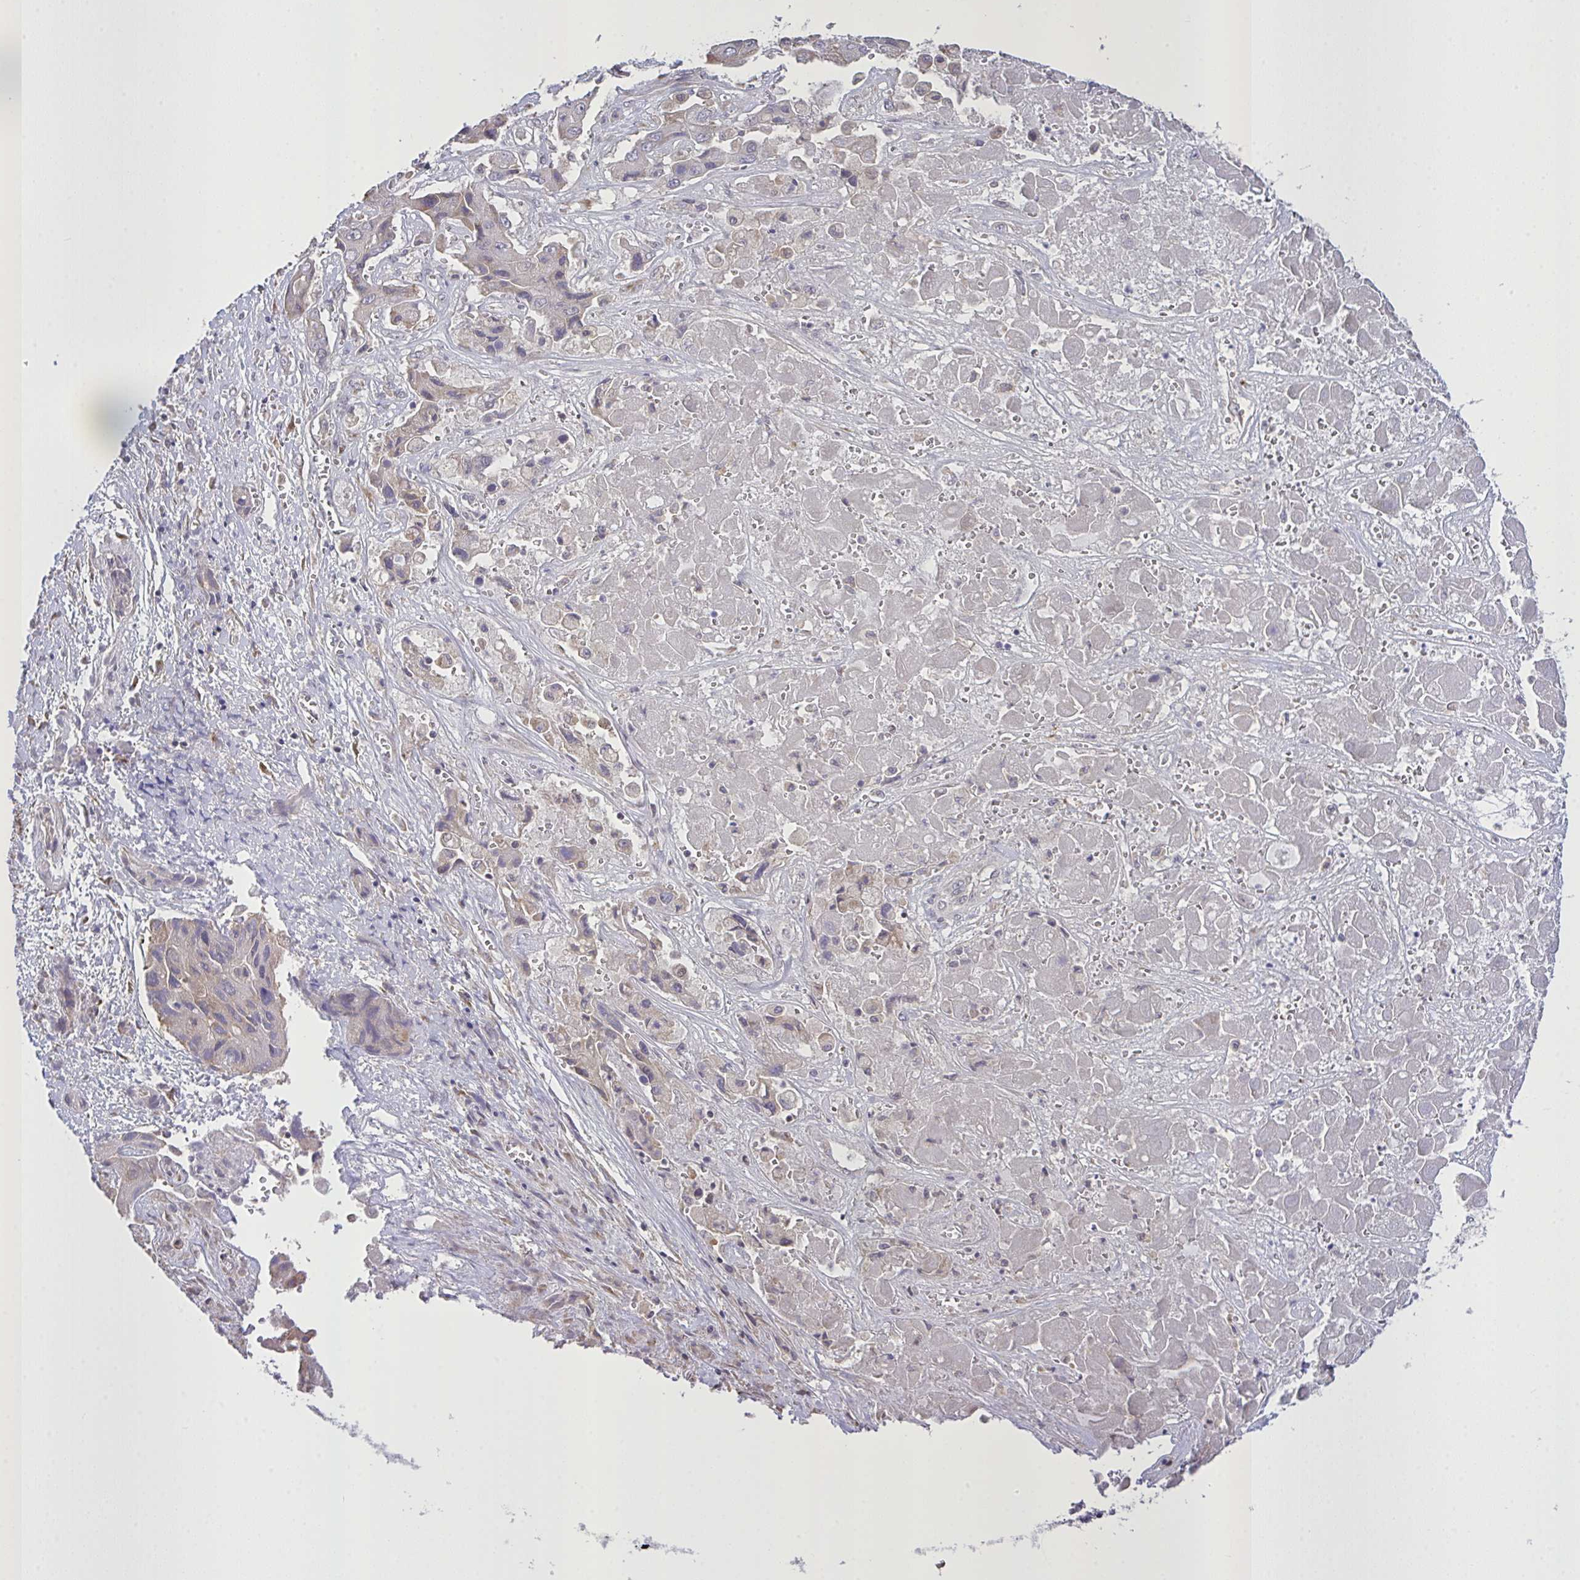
{"staining": {"intensity": "weak", "quantity": "<25%", "location": "cytoplasmic/membranous"}, "tissue": "liver cancer", "cell_type": "Tumor cells", "image_type": "cancer", "snomed": [{"axis": "morphology", "description": "Cholangiocarcinoma"}, {"axis": "topography", "description": "Liver"}], "caption": "Liver cholangiocarcinoma was stained to show a protein in brown. There is no significant staining in tumor cells. (DAB (3,3'-diaminobenzidine) immunohistochemistry (IHC), high magnification).", "gene": "MRGPRX2", "patient": {"sex": "male", "age": 67}}